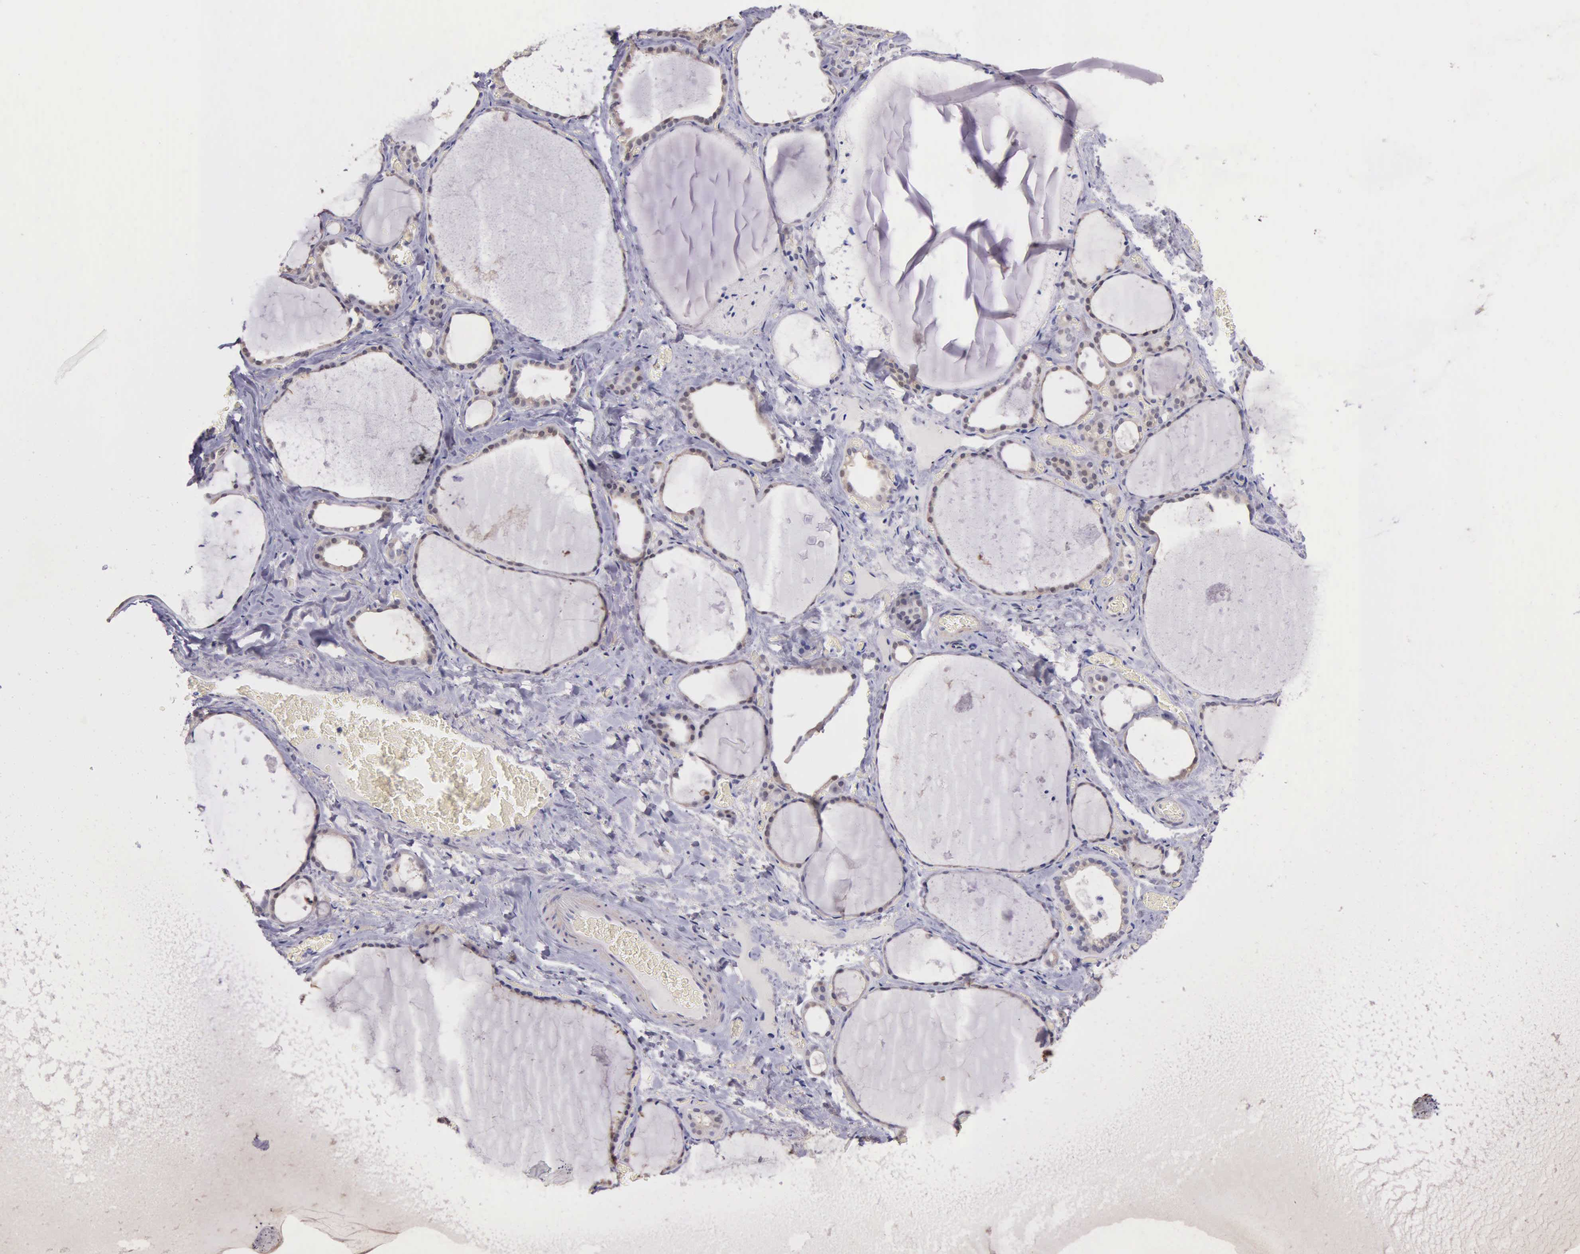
{"staining": {"intensity": "weak", "quantity": "25%-75%", "location": "cytoplasmic/membranous"}, "tissue": "thyroid gland", "cell_type": "Glandular cells", "image_type": "normal", "snomed": [{"axis": "morphology", "description": "Normal tissue, NOS"}, {"axis": "topography", "description": "Thyroid gland"}], "caption": "Unremarkable thyroid gland demonstrates weak cytoplasmic/membranous positivity in approximately 25%-75% of glandular cells.", "gene": "GSTT2B", "patient": {"sex": "male", "age": 76}}